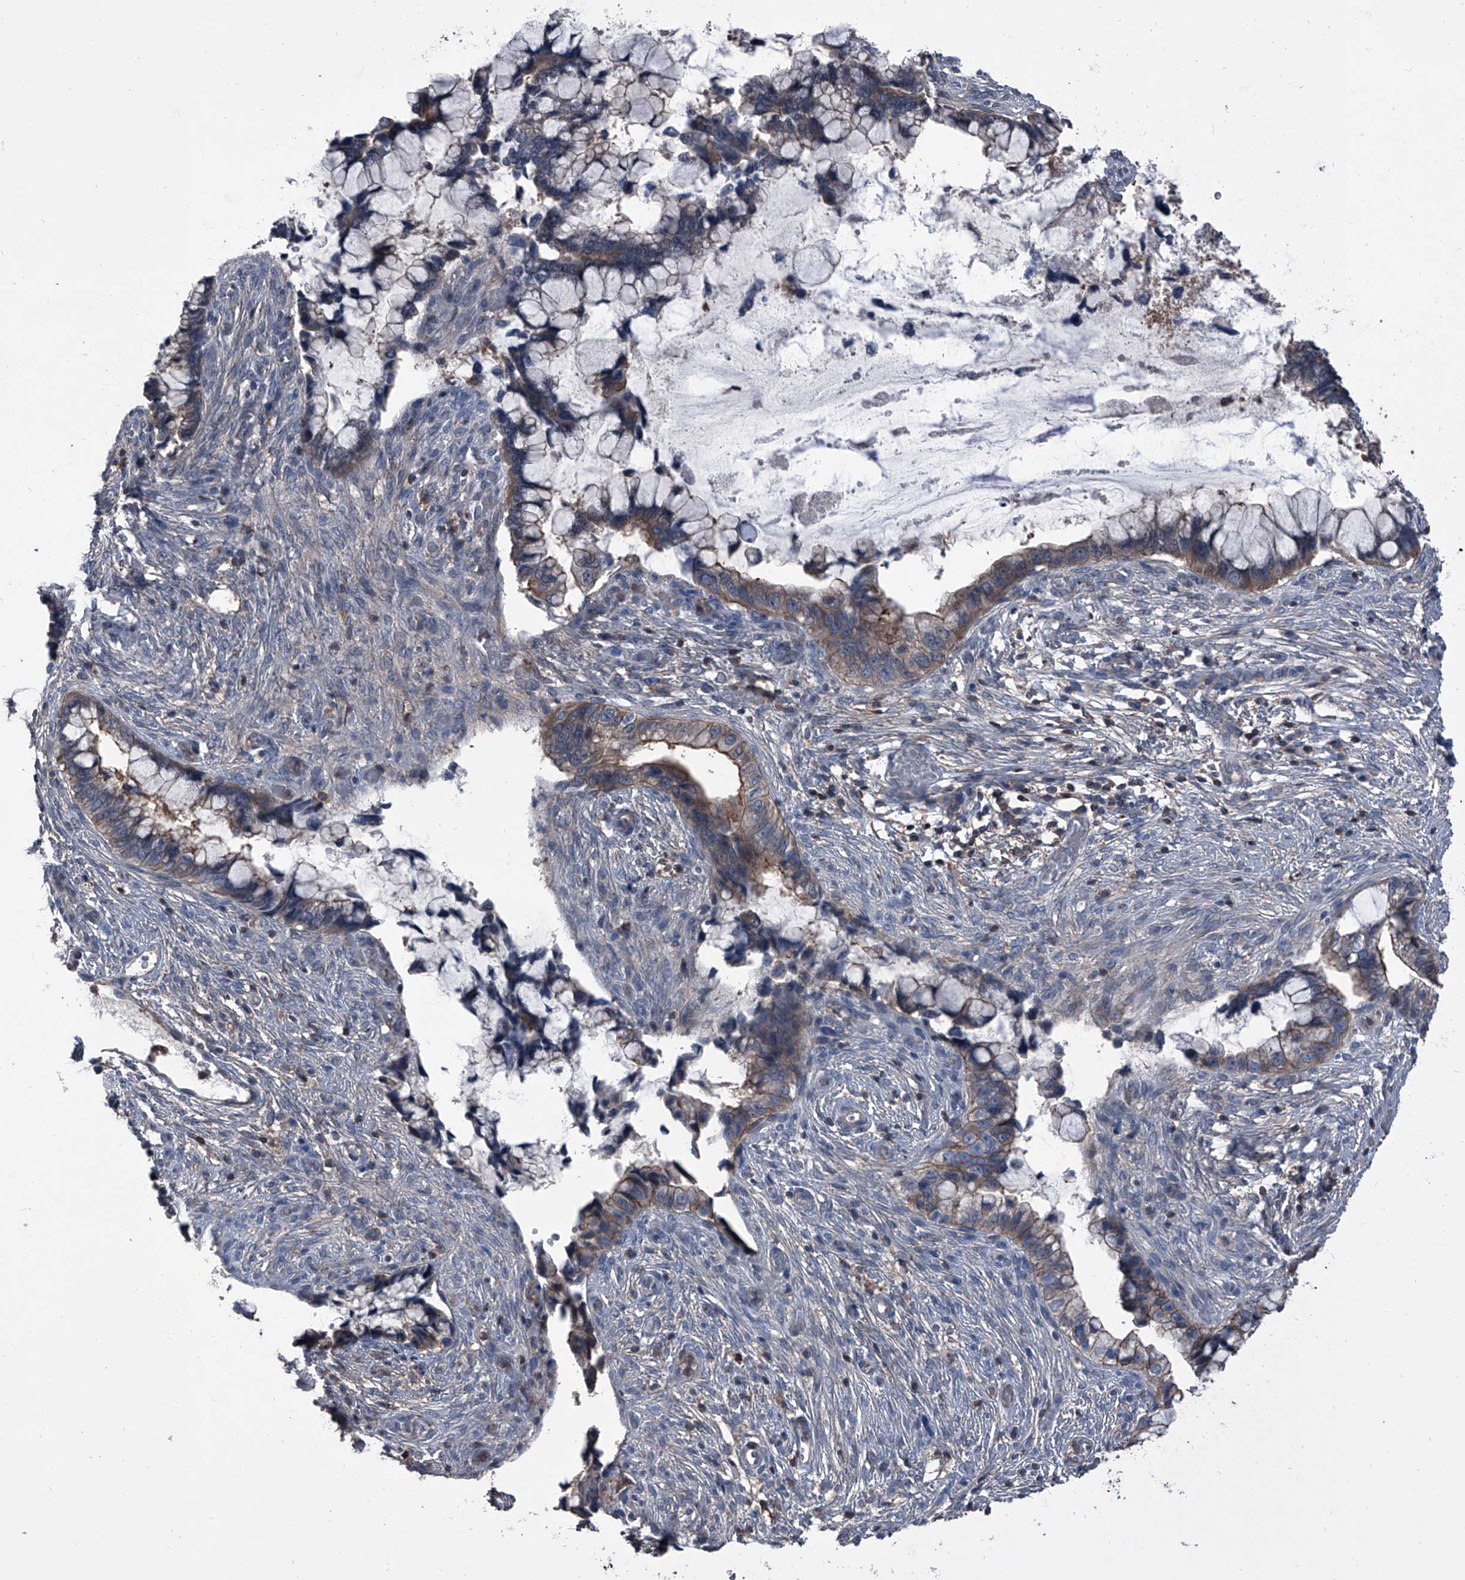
{"staining": {"intensity": "weak", "quantity": "25%-75%", "location": "cytoplasmic/membranous"}, "tissue": "cervical cancer", "cell_type": "Tumor cells", "image_type": "cancer", "snomed": [{"axis": "morphology", "description": "Adenocarcinoma, NOS"}, {"axis": "topography", "description": "Cervix"}], "caption": "Immunohistochemical staining of cervical adenocarcinoma displays weak cytoplasmic/membranous protein expression in about 25%-75% of tumor cells.", "gene": "PIP5K1A", "patient": {"sex": "female", "age": 44}}